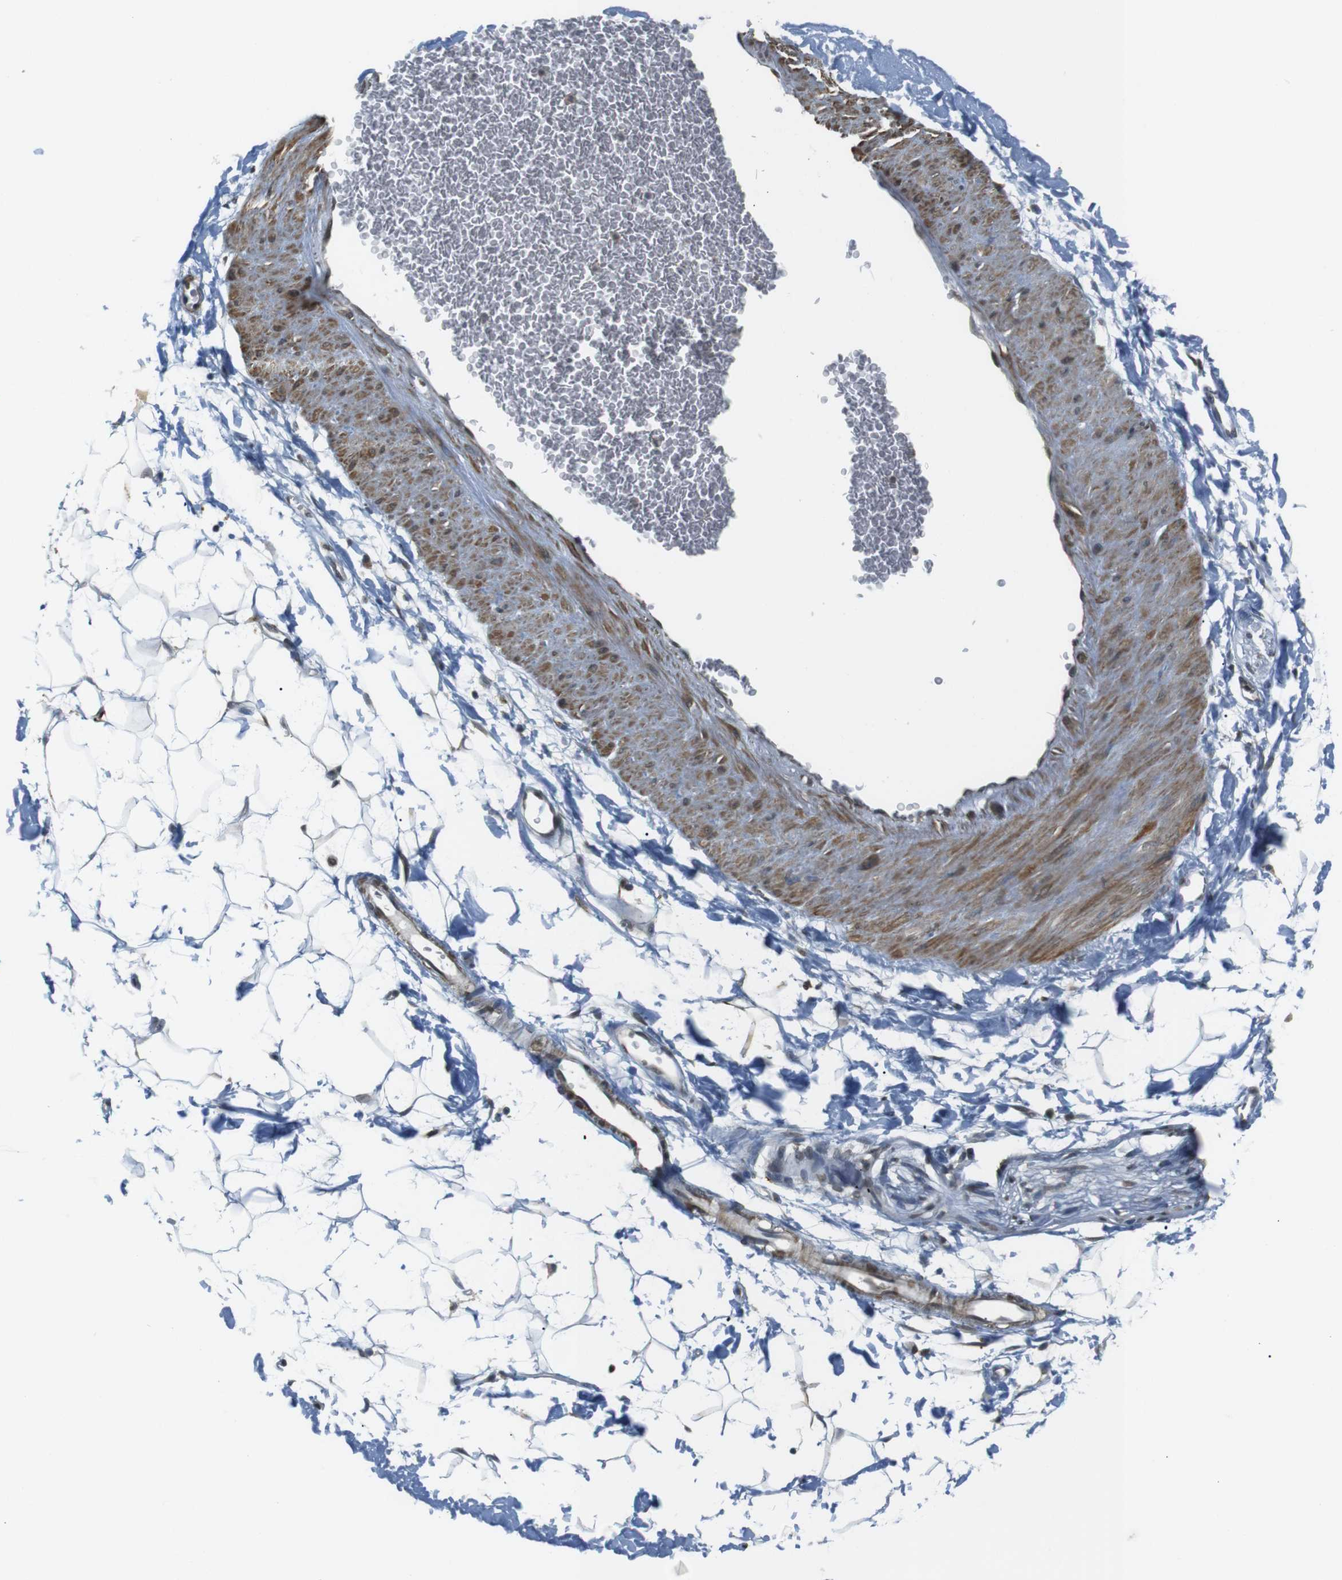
{"staining": {"intensity": "negative", "quantity": "none", "location": "none"}, "tissue": "adipose tissue", "cell_type": "Adipocytes", "image_type": "normal", "snomed": [{"axis": "morphology", "description": "Normal tissue, NOS"}, {"axis": "topography", "description": "Soft tissue"}], "caption": "Adipocytes are negative for protein expression in normal human adipose tissue.", "gene": "USP7", "patient": {"sex": "male", "age": 72}}